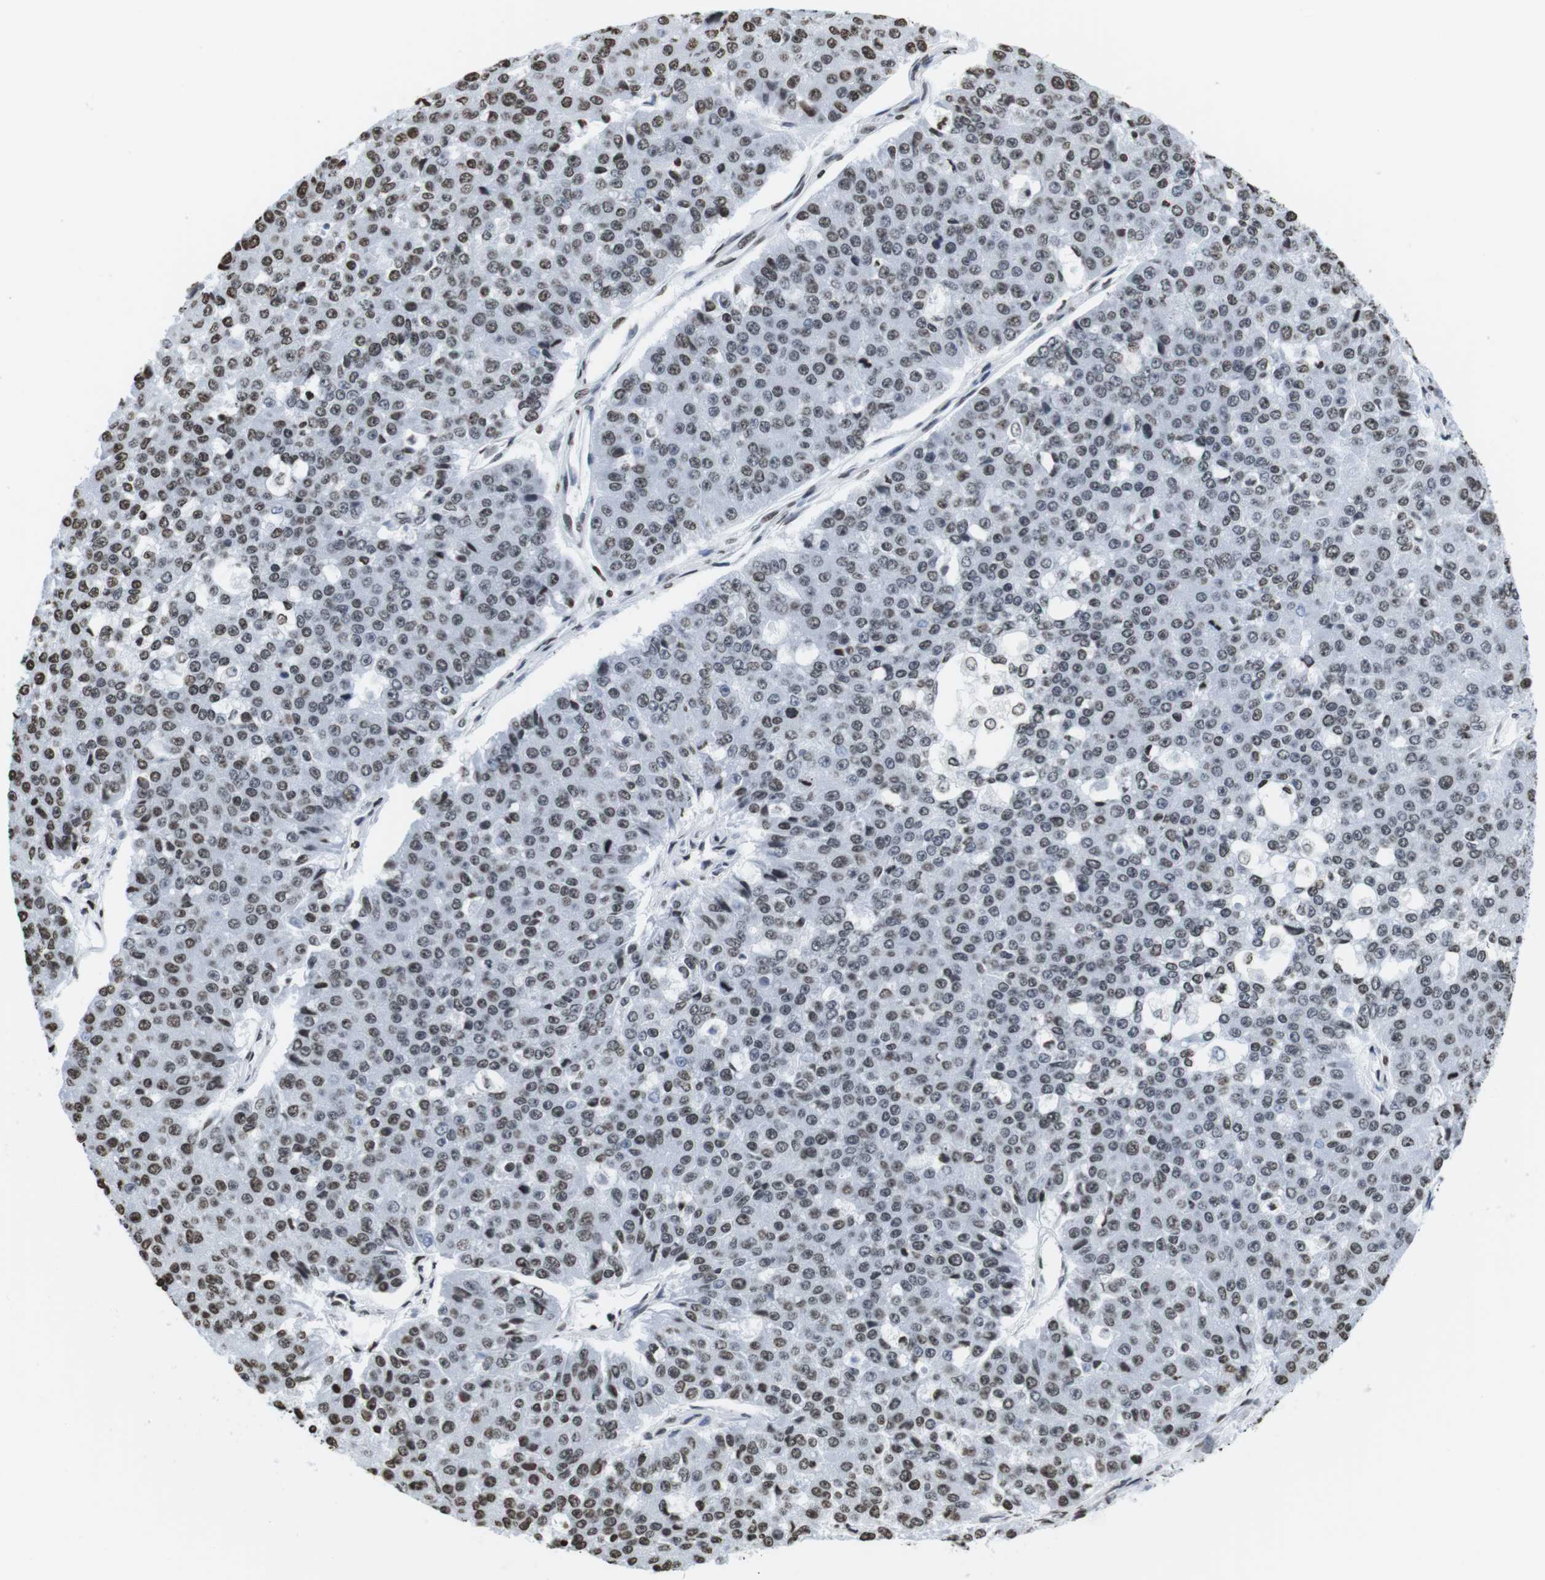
{"staining": {"intensity": "weak", "quantity": ">75%", "location": "nuclear"}, "tissue": "pancreatic cancer", "cell_type": "Tumor cells", "image_type": "cancer", "snomed": [{"axis": "morphology", "description": "Adenocarcinoma, NOS"}, {"axis": "topography", "description": "Pancreas"}], "caption": "Pancreatic cancer (adenocarcinoma) was stained to show a protein in brown. There is low levels of weak nuclear expression in approximately >75% of tumor cells.", "gene": "BSX", "patient": {"sex": "male", "age": 50}}